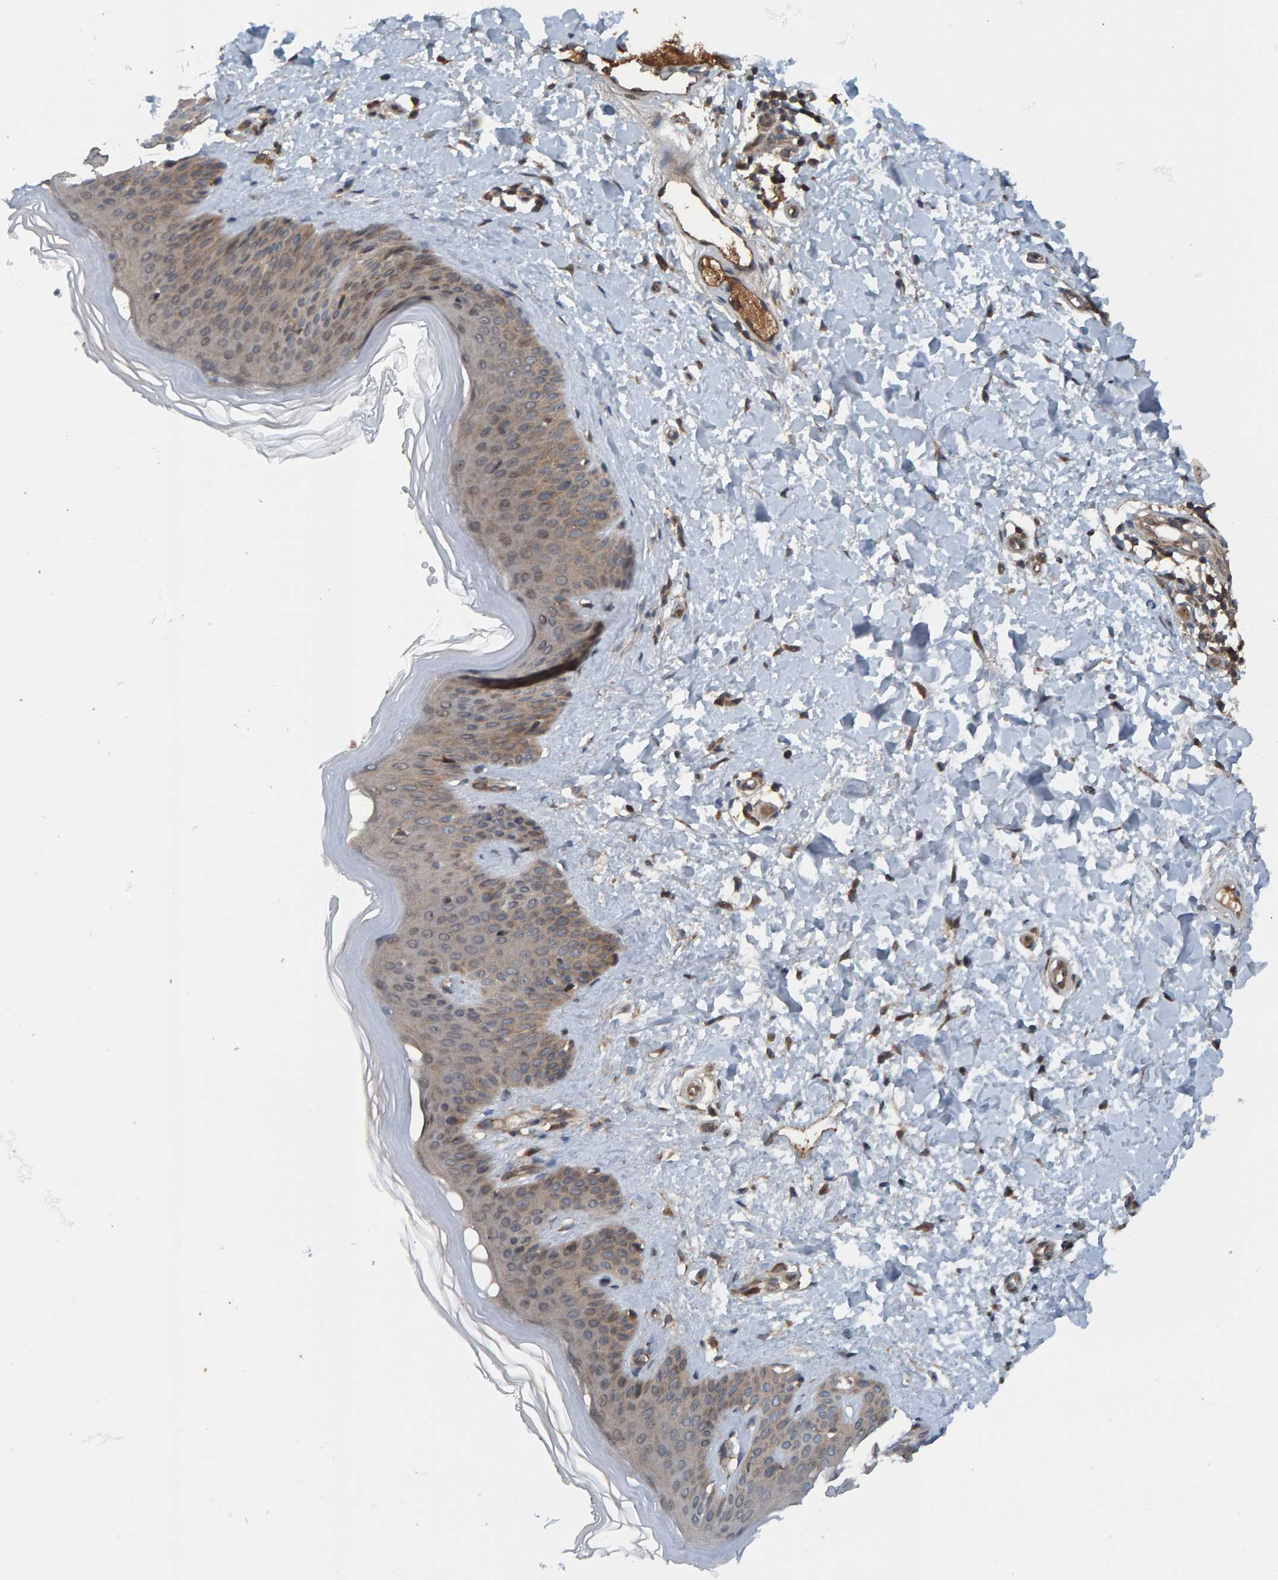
{"staining": {"intensity": "moderate", "quantity": ">75%", "location": "cytoplasmic/membranous"}, "tissue": "skin", "cell_type": "Fibroblasts", "image_type": "normal", "snomed": [{"axis": "morphology", "description": "Normal tissue, NOS"}, {"axis": "morphology", "description": "Malignant melanoma, Metastatic site"}, {"axis": "topography", "description": "Skin"}], "caption": "An immunohistochemistry image of unremarkable tissue is shown. Protein staining in brown shows moderate cytoplasmic/membranous positivity in skin within fibroblasts. The protein of interest is shown in brown color, while the nuclei are stained blue.", "gene": "CUEDC1", "patient": {"sex": "male", "age": 41}}